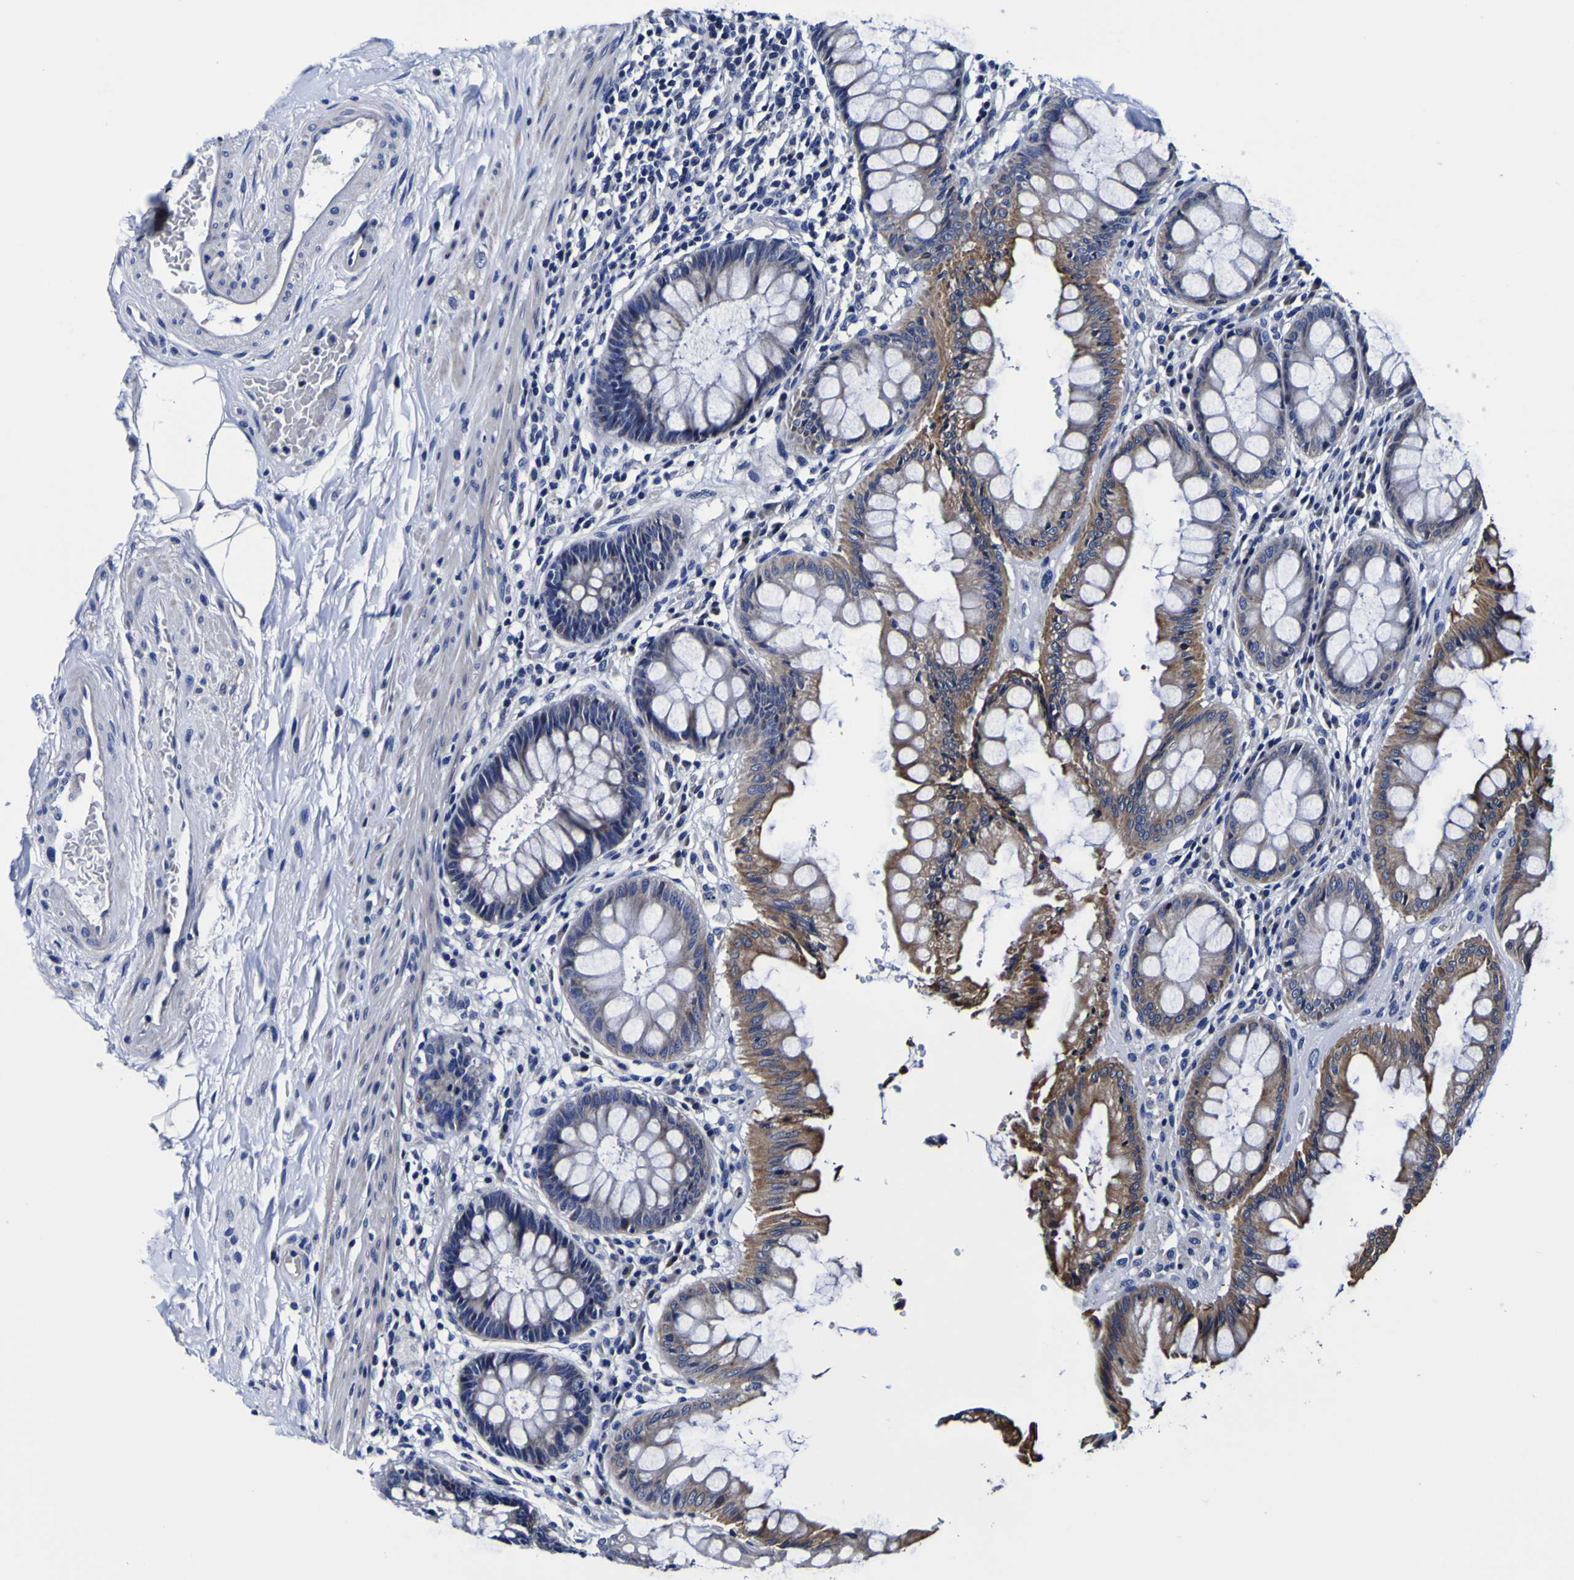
{"staining": {"intensity": "moderate", "quantity": ">75%", "location": "cytoplasmic/membranous"}, "tissue": "rectum", "cell_type": "Glandular cells", "image_type": "normal", "snomed": [{"axis": "morphology", "description": "Normal tissue, NOS"}, {"axis": "topography", "description": "Rectum"}], "caption": "The micrograph demonstrates immunohistochemical staining of unremarkable rectum. There is moderate cytoplasmic/membranous positivity is seen in about >75% of glandular cells. (IHC, brightfield microscopy, high magnification).", "gene": "PDLIM4", "patient": {"sex": "female", "age": 46}}